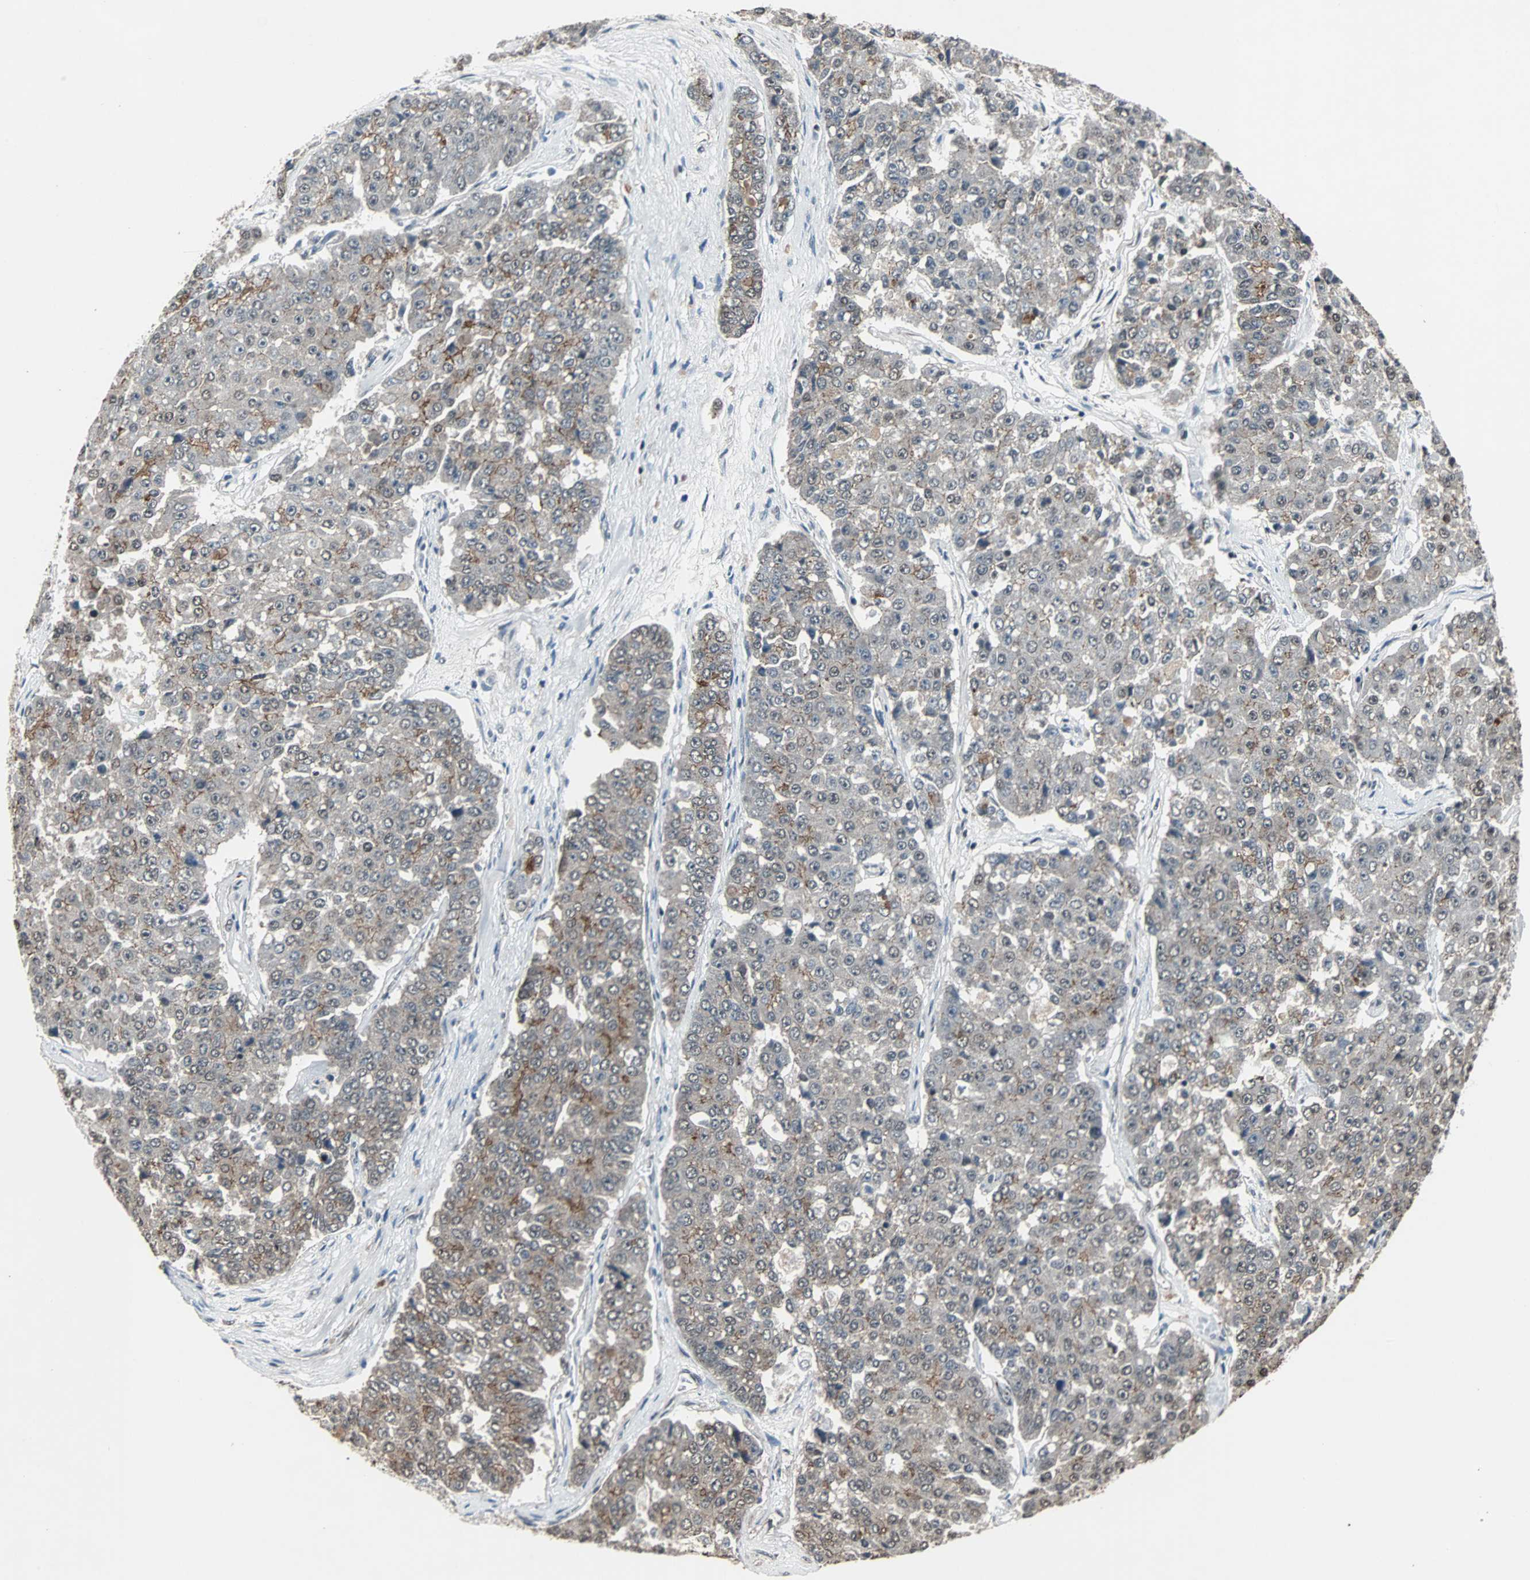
{"staining": {"intensity": "weak", "quantity": ">75%", "location": "cytoplasmic/membranous"}, "tissue": "pancreatic cancer", "cell_type": "Tumor cells", "image_type": "cancer", "snomed": [{"axis": "morphology", "description": "Adenocarcinoma, NOS"}, {"axis": "topography", "description": "Pancreas"}], "caption": "Adenocarcinoma (pancreatic) tissue reveals weak cytoplasmic/membranous expression in about >75% of tumor cells", "gene": "LSR", "patient": {"sex": "male", "age": 50}}